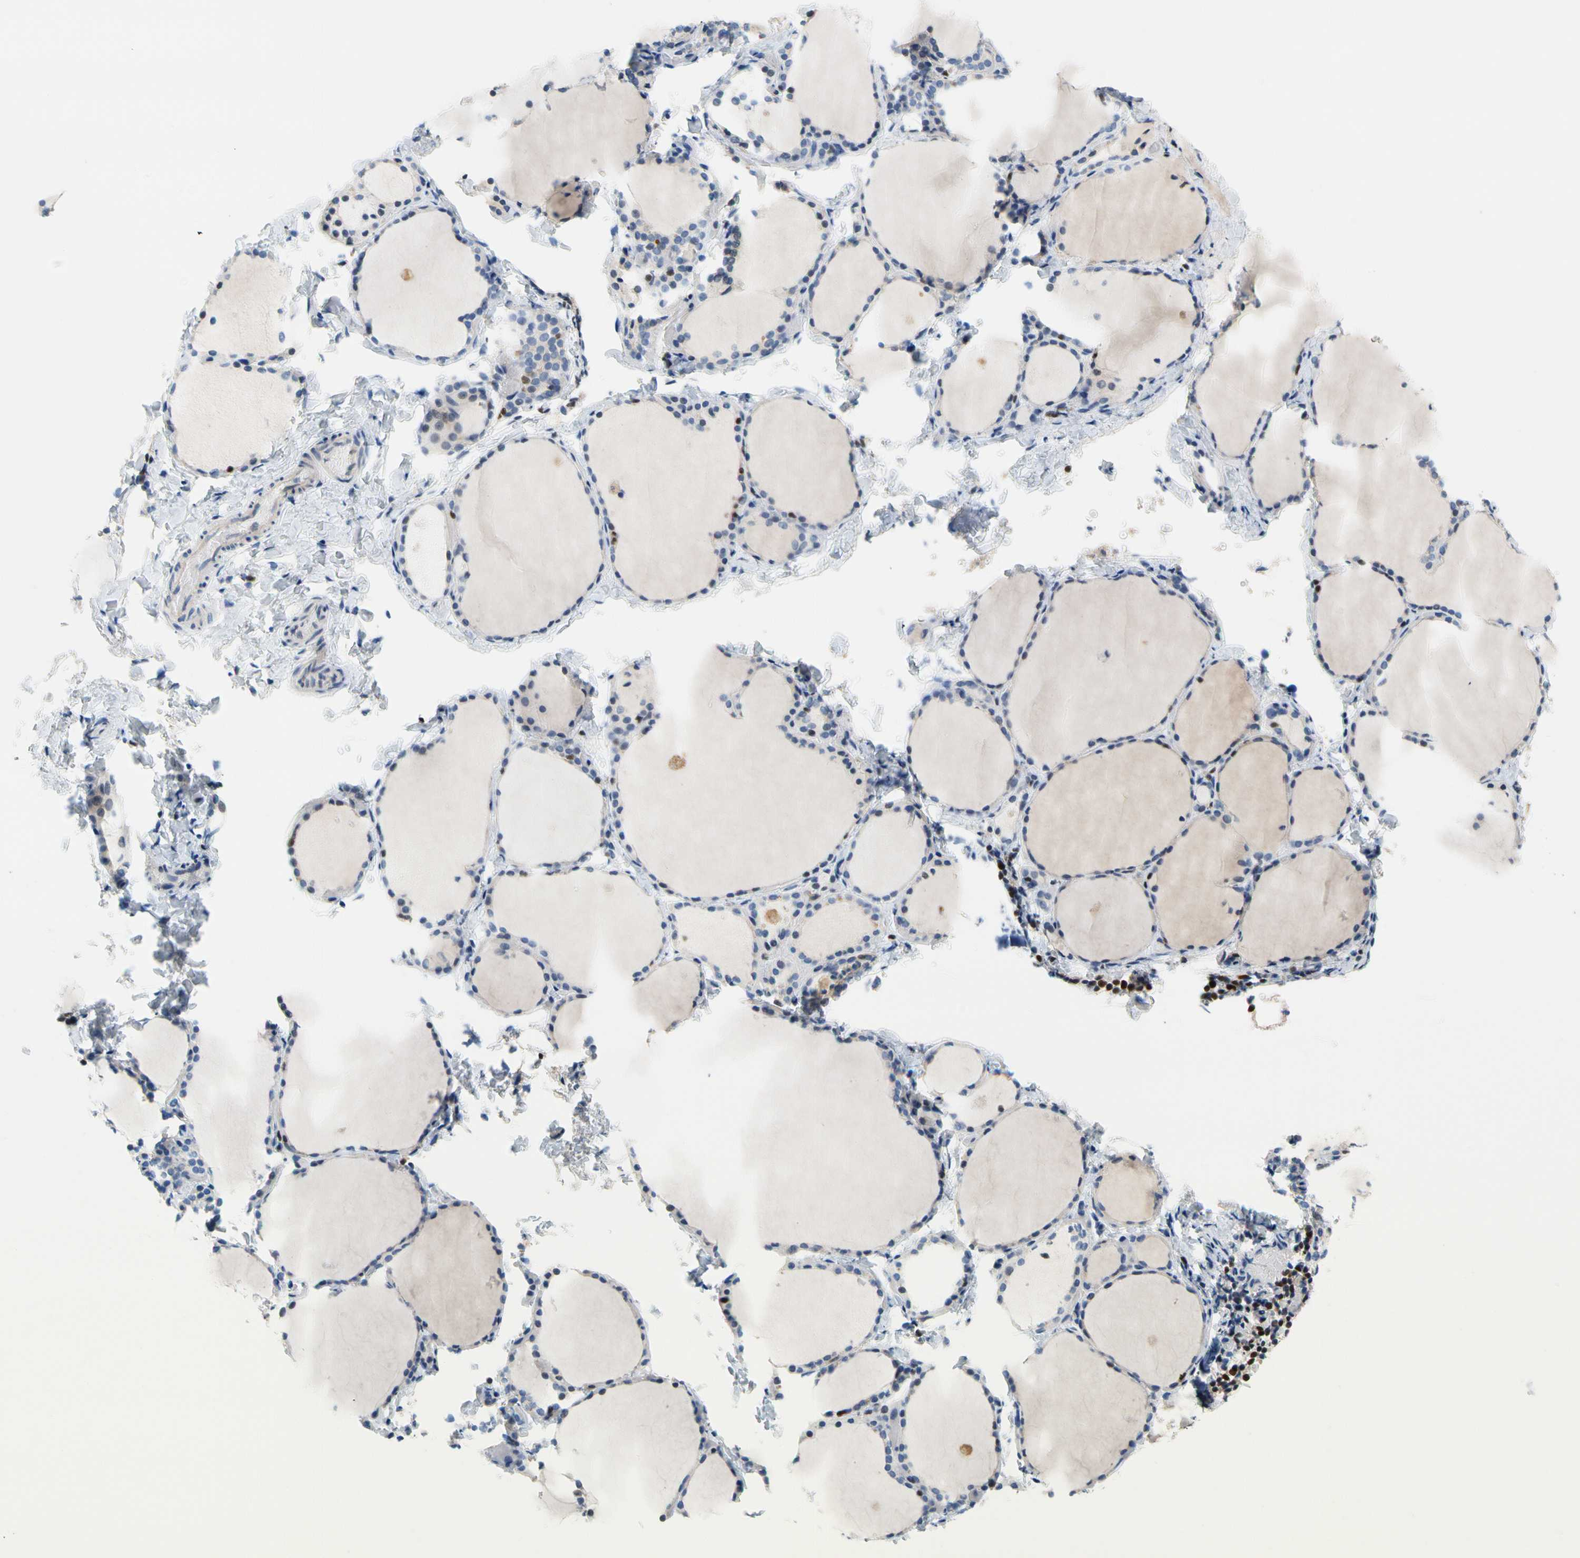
{"staining": {"intensity": "weak", "quantity": "25%-75%", "location": "cytoplasmic/membranous"}, "tissue": "thyroid gland", "cell_type": "Glandular cells", "image_type": "normal", "snomed": [{"axis": "morphology", "description": "Normal tissue, NOS"}, {"axis": "morphology", "description": "Papillary adenocarcinoma, NOS"}, {"axis": "topography", "description": "Thyroid gland"}], "caption": "IHC of unremarkable thyroid gland exhibits low levels of weak cytoplasmic/membranous positivity in about 25%-75% of glandular cells.", "gene": "SP140", "patient": {"sex": "female", "age": 30}}